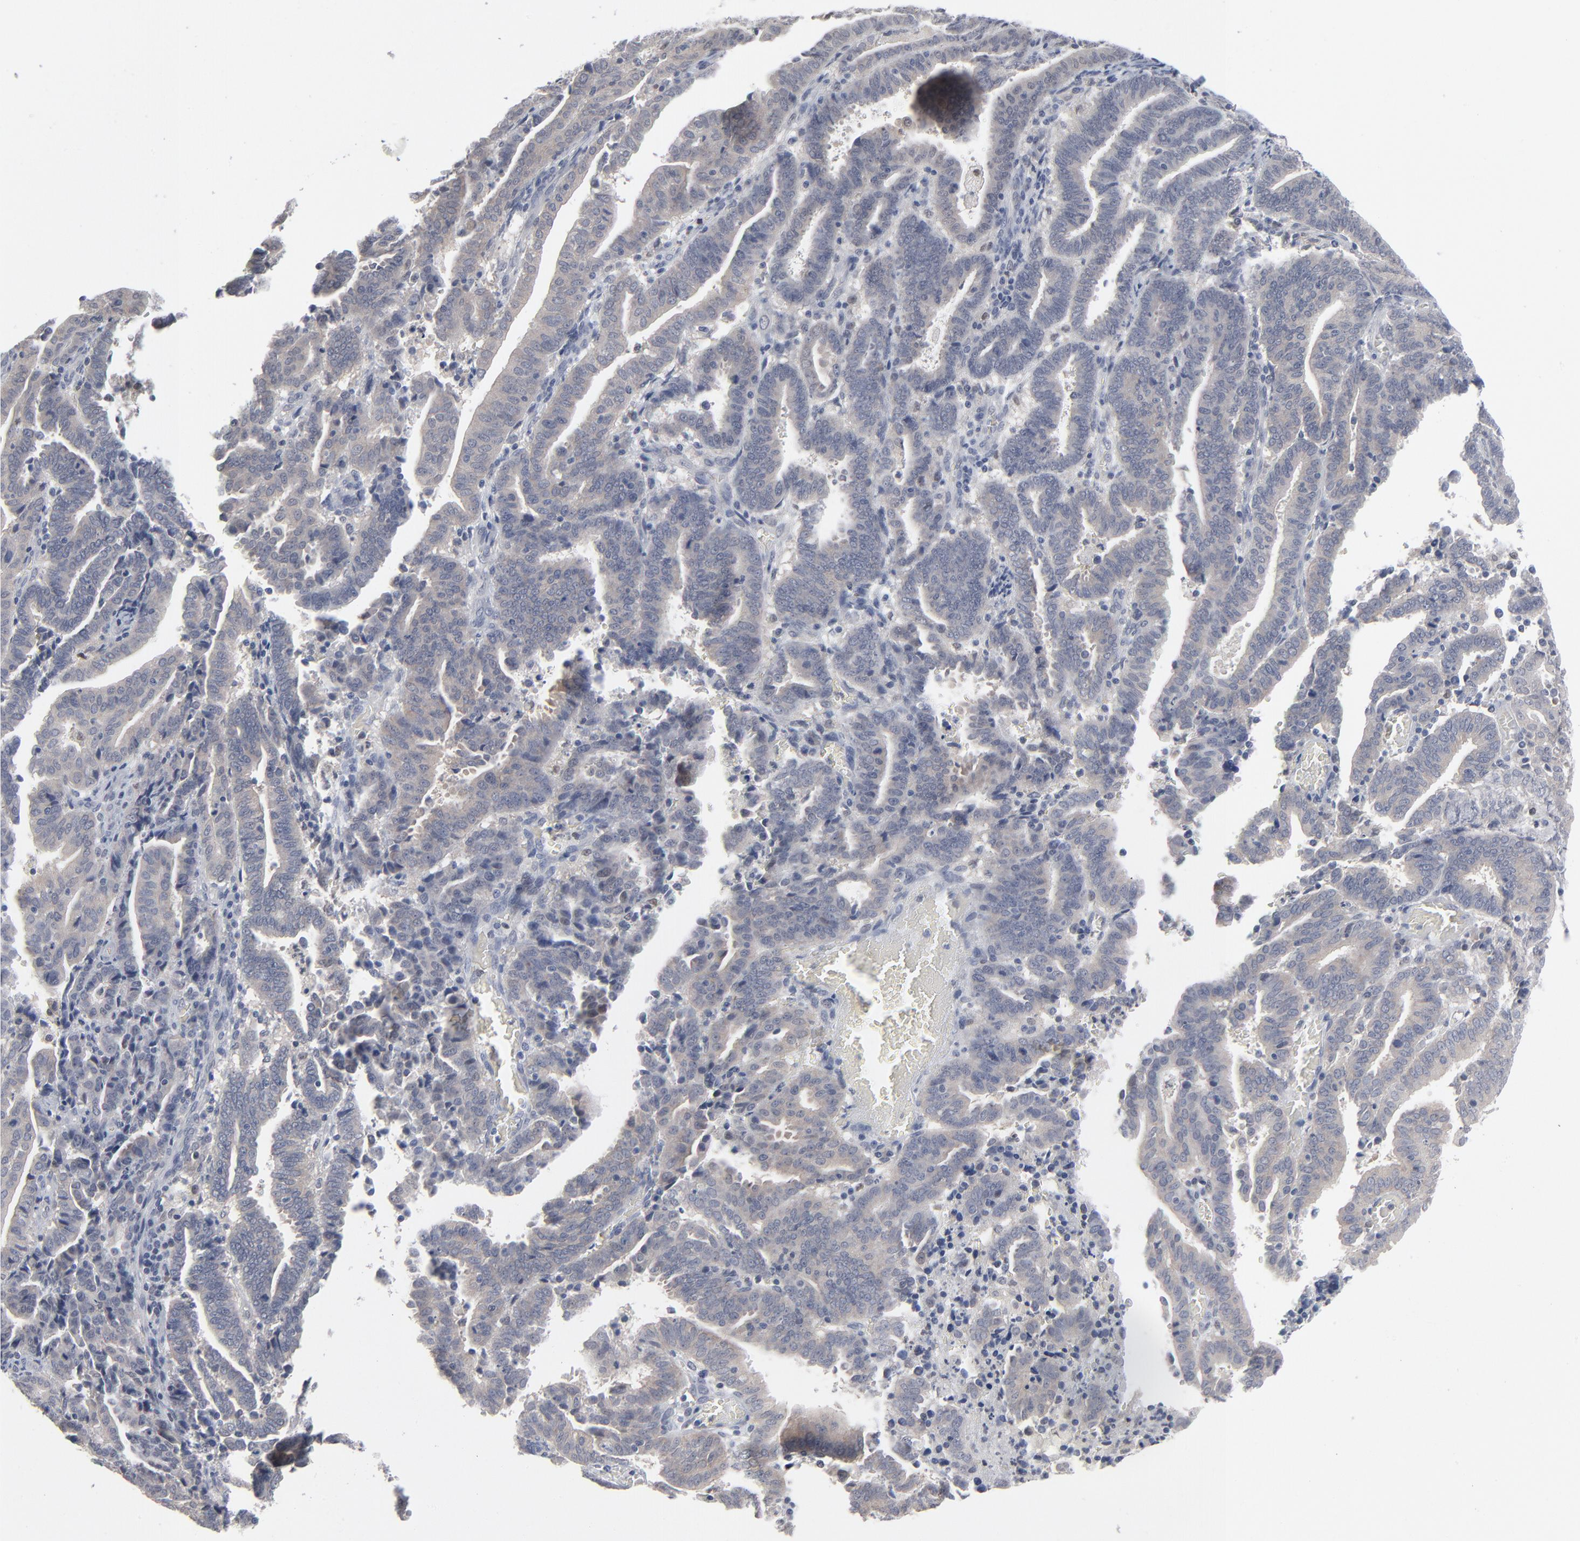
{"staining": {"intensity": "negative", "quantity": "none", "location": "none"}, "tissue": "endometrial cancer", "cell_type": "Tumor cells", "image_type": "cancer", "snomed": [{"axis": "morphology", "description": "Adenocarcinoma, NOS"}, {"axis": "topography", "description": "Uterus"}], "caption": "A high-resolution micrograph shows IHC staining of adenocarcinoma (endometrial), which reveals no significant expression in tumor cells.", "gene": "FOXN2", "patient": {"sex": "female", "age": 83}}